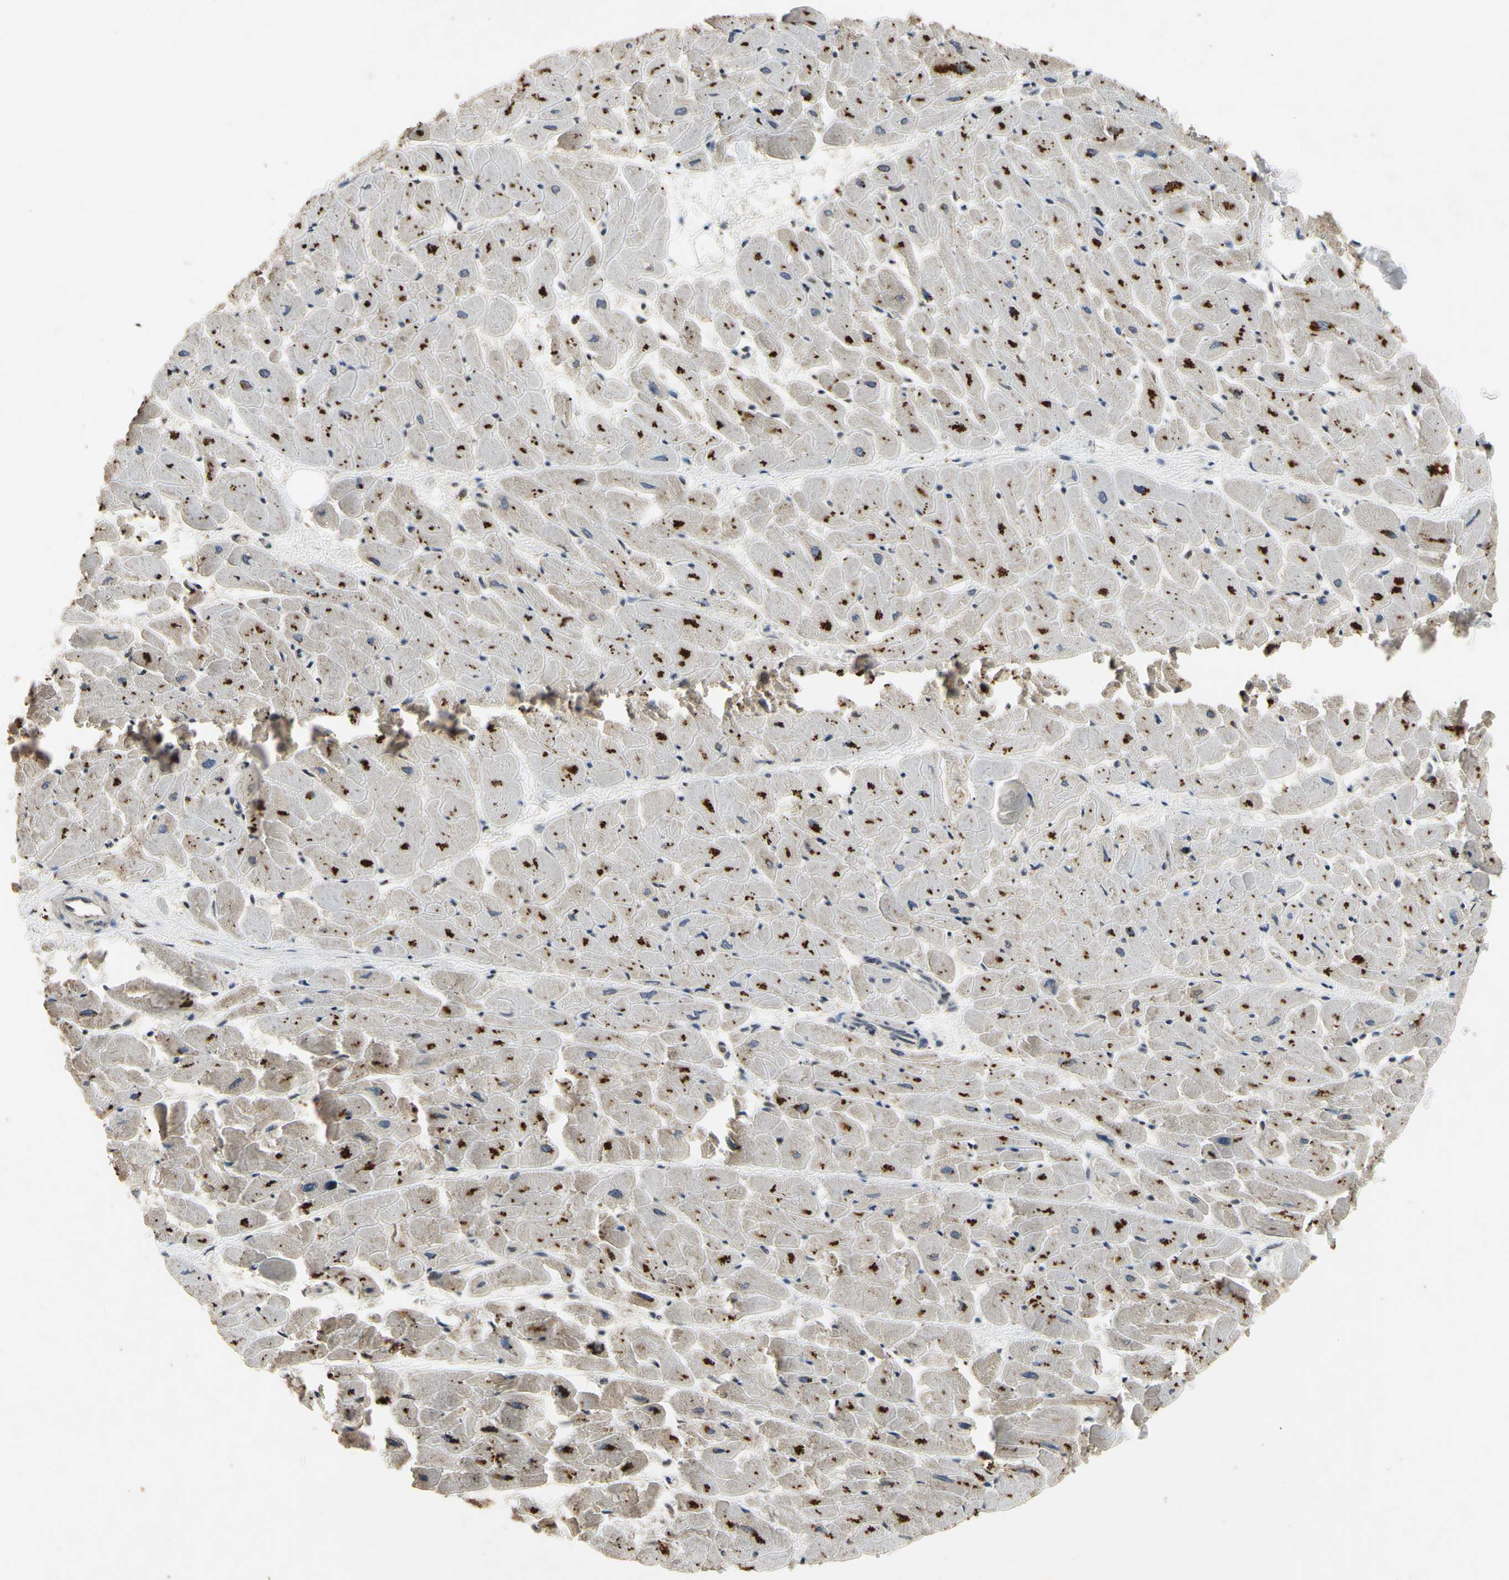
{"staining": {"intensity": "strong", "quantity": "25%-75%", "location": "cytoplasmic/membranous,nuclear"}, "tissue": "heart muscle", "cell_type": "Cardiomyocytes", "image_type": "normal", "snomed": [{"axis": "morphology", "description": "Normal tissue, NOS"}, {"axis": "topography", "description": "Heart"}], "caption": "The micrograph reveals a brown stain indicating the presence of a protein in the cytoplasmic/membranous,nuclear of cardiomyocytes in heart muscle. (DAB IHC, brown staining for protein, blue staining for nuclei).", "gene": "ZNF174", "patient": {"sex": "female", "age": 19}}